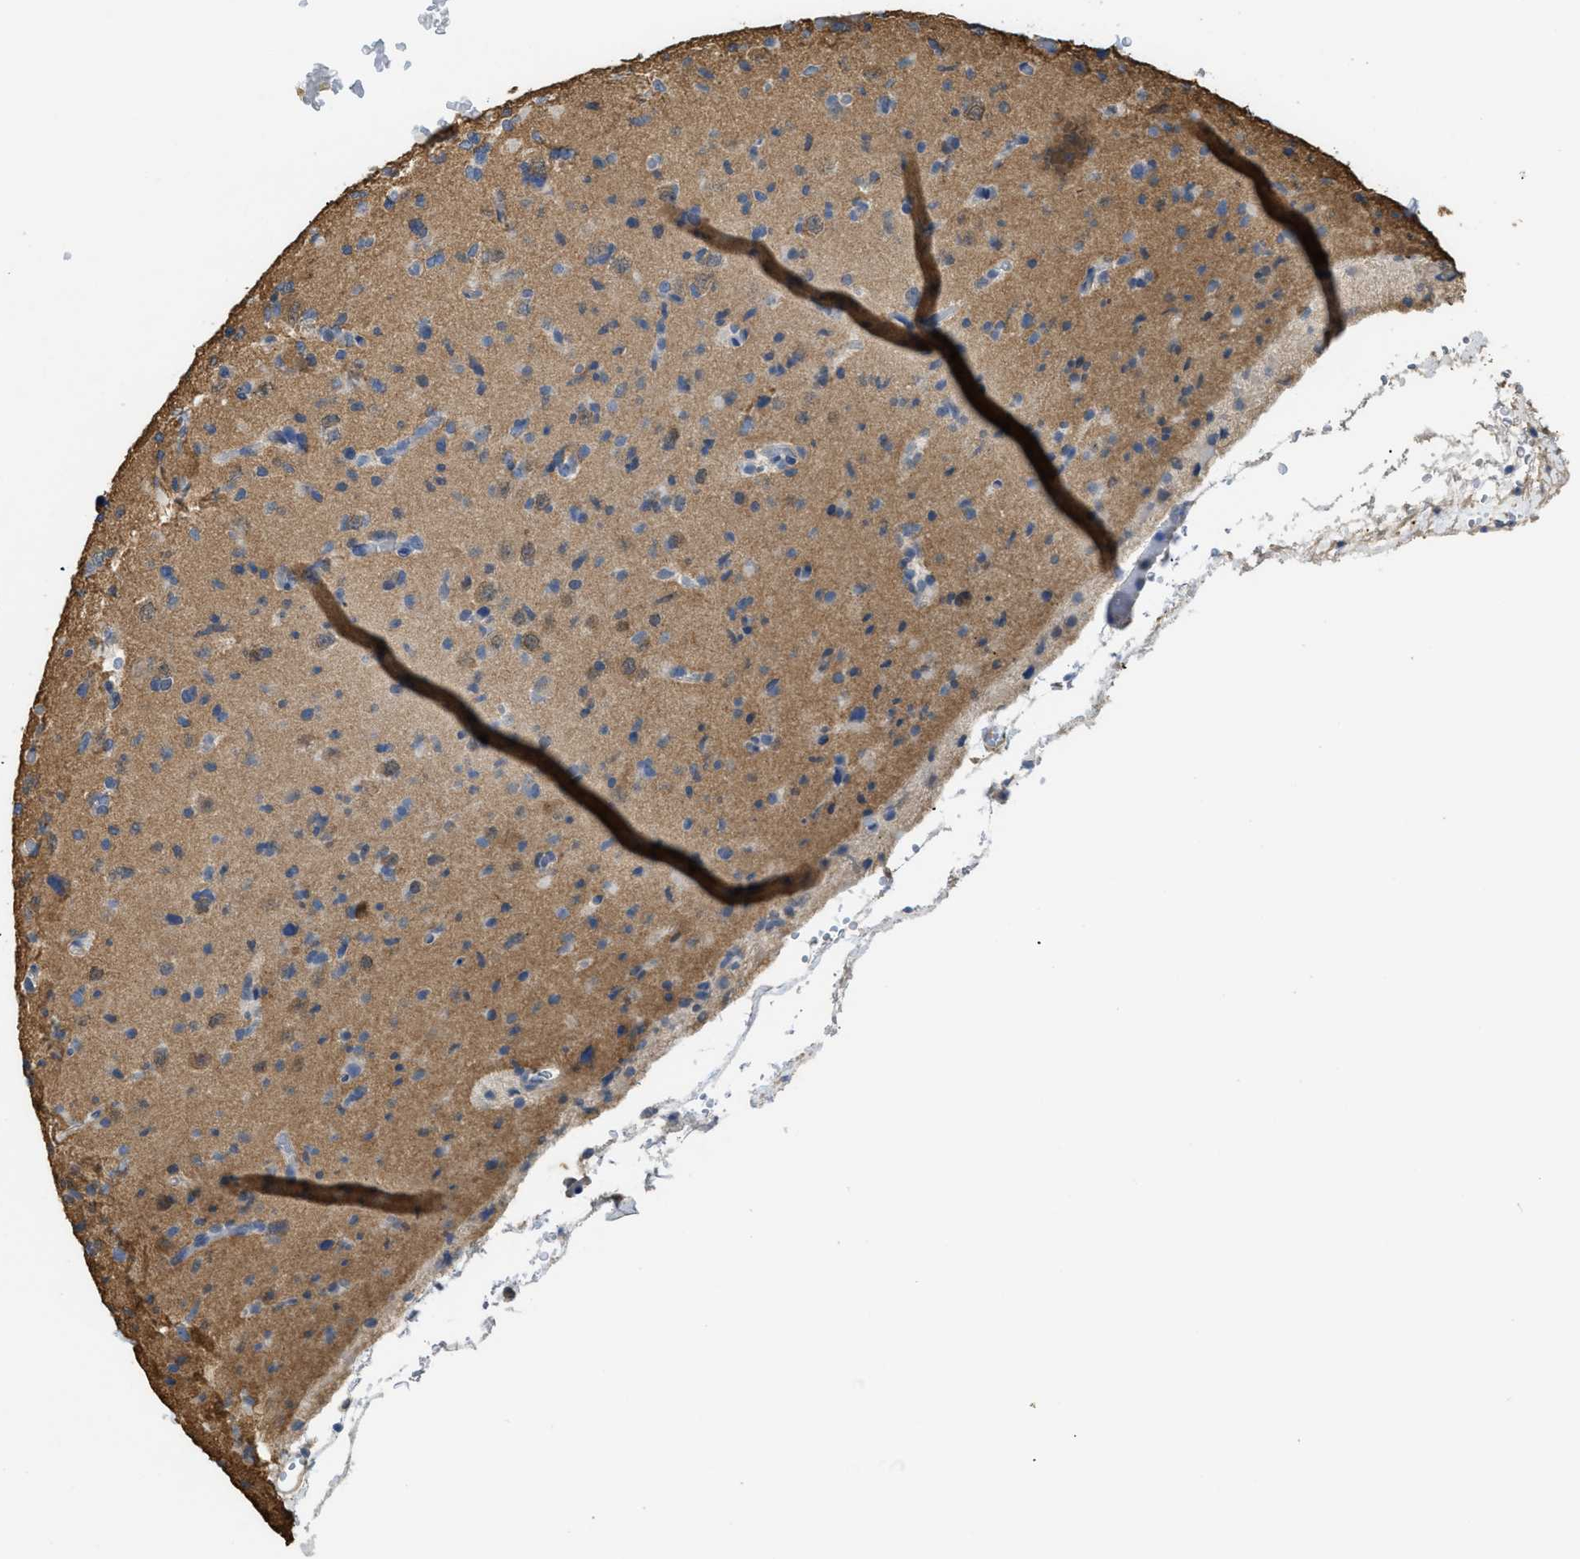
{"staining": {"intensity": "weak", "quantity": ">75%", "location": "cytoplasmic/membranous"}, "tissue": "glioma", "cell_type": "Tumor cells", "image_type": "cancer", "snomed": [{"axis": "morphology", "description": "Glioma, malignant, Low grade"}, {"axis": "topography", "description": "Brain"}], "caption": "Glioma tissue demonstrates weak cytoplasmic/membranous expression in approximately >75% of tumor cells", "gene": "CALM1", "patient": {"sex": "female", "age": 22}}